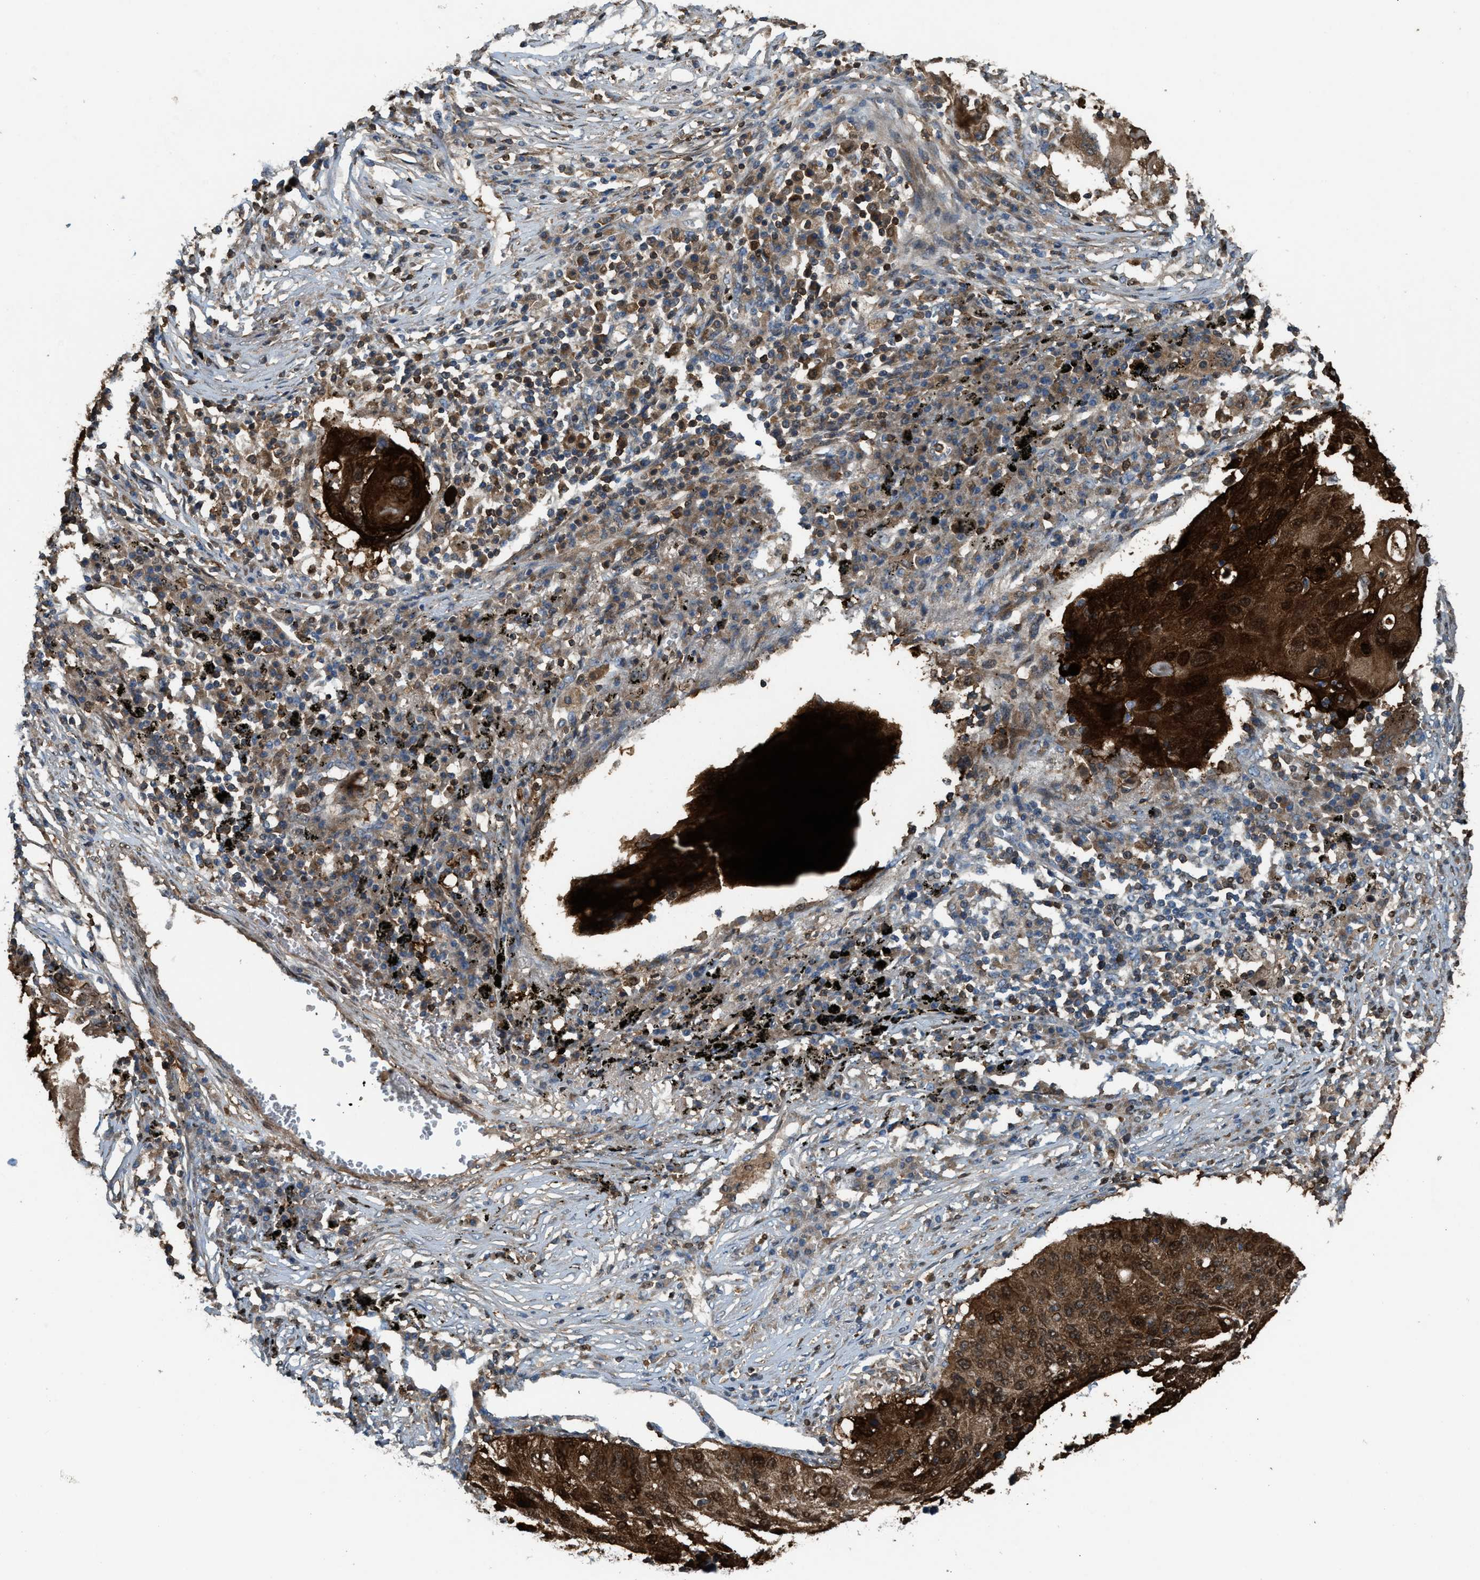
{"staining": {"intensity": "strong", "quantity": ">75%", "location": "cytoplasmic/membranous"}, "tissue": "lung cancer", "cell_type": "Tumor cells", "image_type": "cancer", "snomed": [{"axis": "morphology", "description": "Squamous cell carcinoma, NOS"}, {"axis": "topography", "description": "Lung"}], "caption": "Immunohistochemical staining of lung squamous cell carcinoma exhibits strong cytoplasmic/membranous protein positivity in approximately >75% of tumor cells.", "gene": "SERPINB5", "patient": {"sex": "female", "age": 63}}